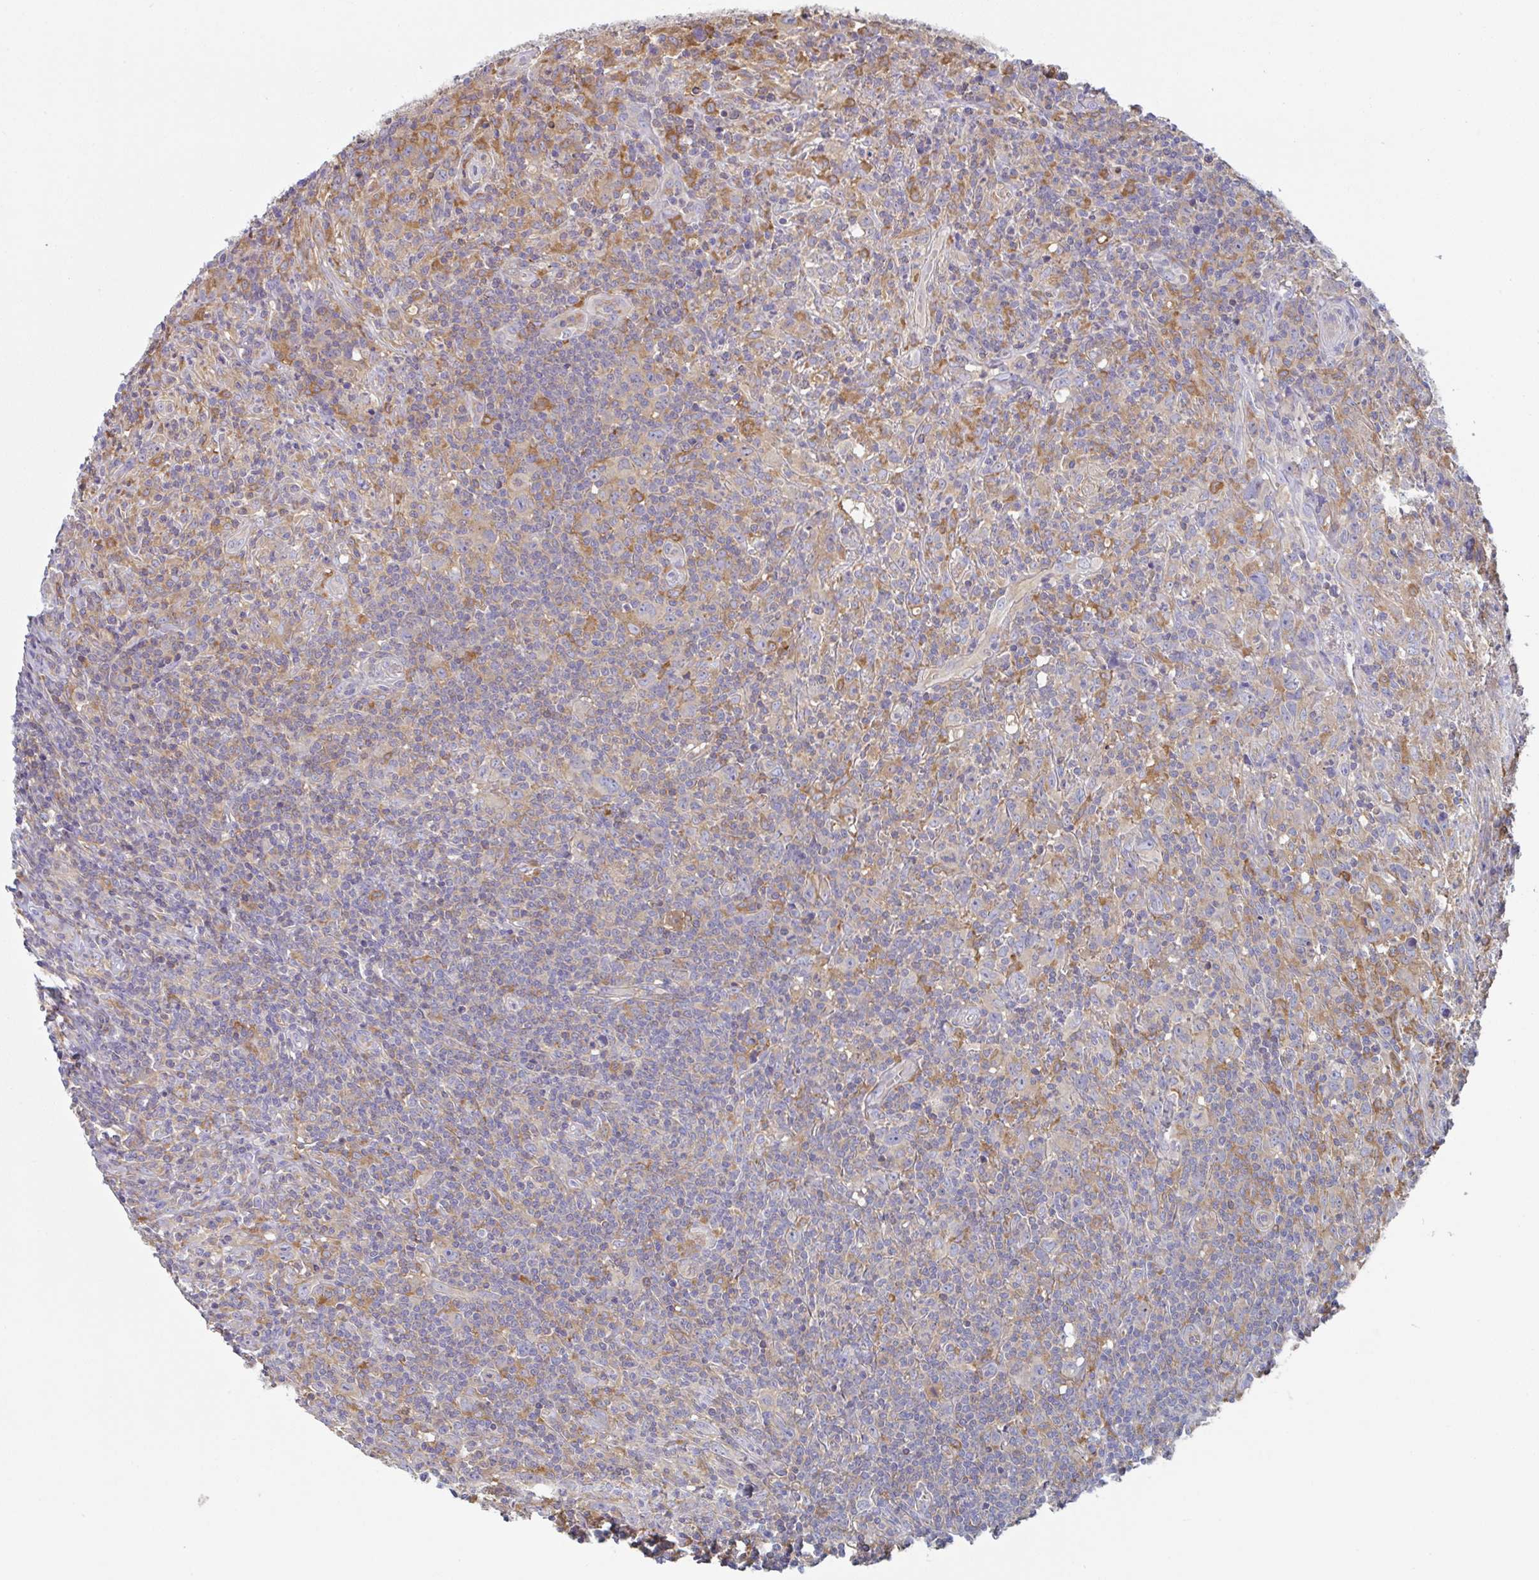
{"staining": {"intensity": "negative", "quantity": "none", "location": "none"}, "tissue": "lymphoma", "cell_type": "Tumor cells", "image_type": "cancer", "snomed": [{"axis": "morphology", "description": "Hodgkin's disease, NOS"}, {"axis": "topography", "description": "Lymph node"}], "caption": "High power microscopy image of an IHC micrograph of lymphoma, revealing no significant positivity in tumor cells.", "gene": "AMPD2", "patient": {"sex": "female", "age": 18}}